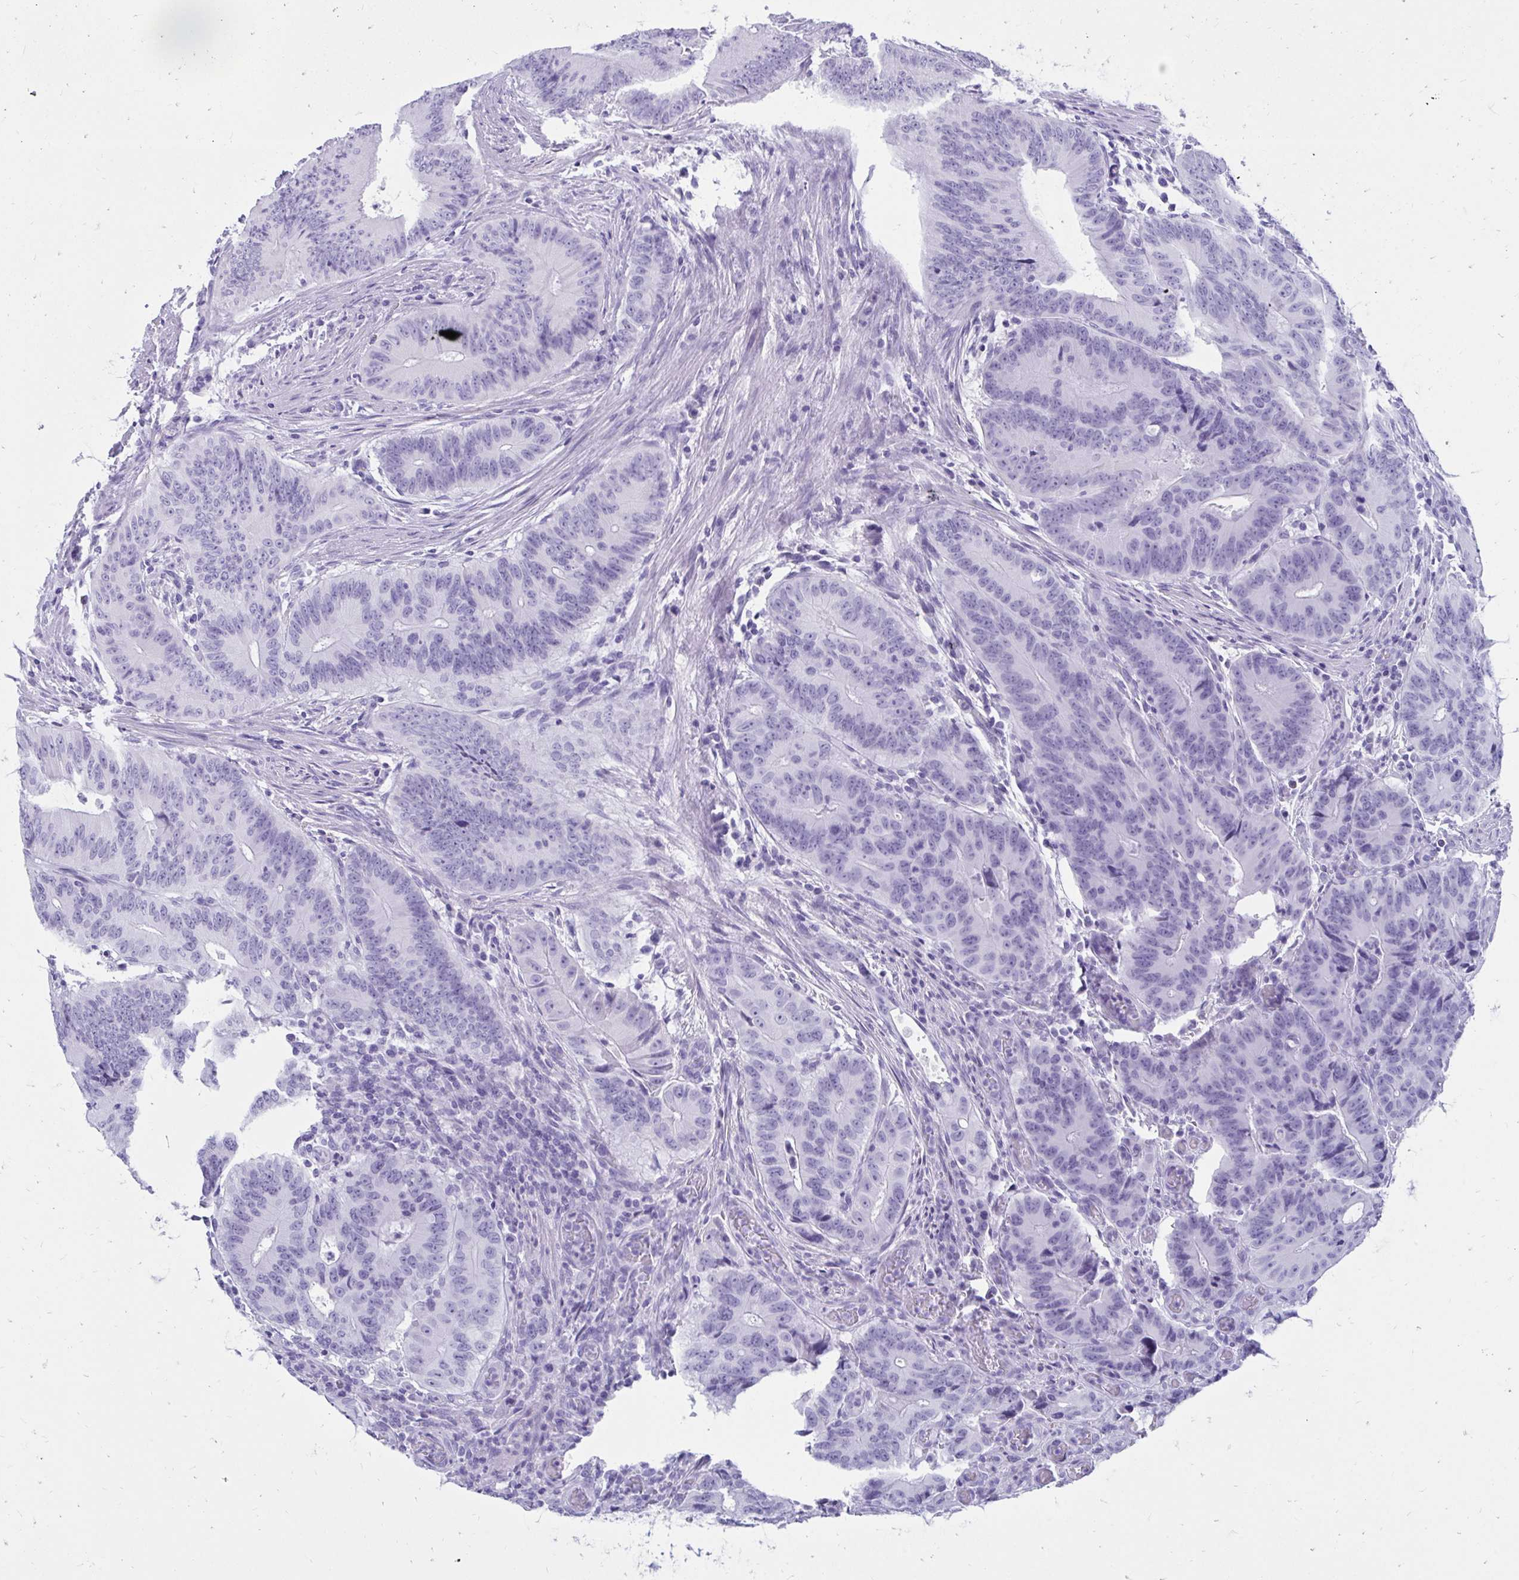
{"staining": {"intensity": "negative", "quantity": "none", "location": "none"}, "tissue": "colorectal cancer", "cell_type": "Tumor cells", "image_type": "cancer", "snomed": [{"axis": "morphology", "description": "Adenocarcinoma, NOS"}, {"axis": "topography", "description": "Colon"}], "caption": "Human colorectal adenocarcinoma stained for a protein using immunohistochemistry (IHC) exhibits no positivity in tumor cells.", "gene": "OR10R2", "patient": {"sex": "male", "age": 62}}